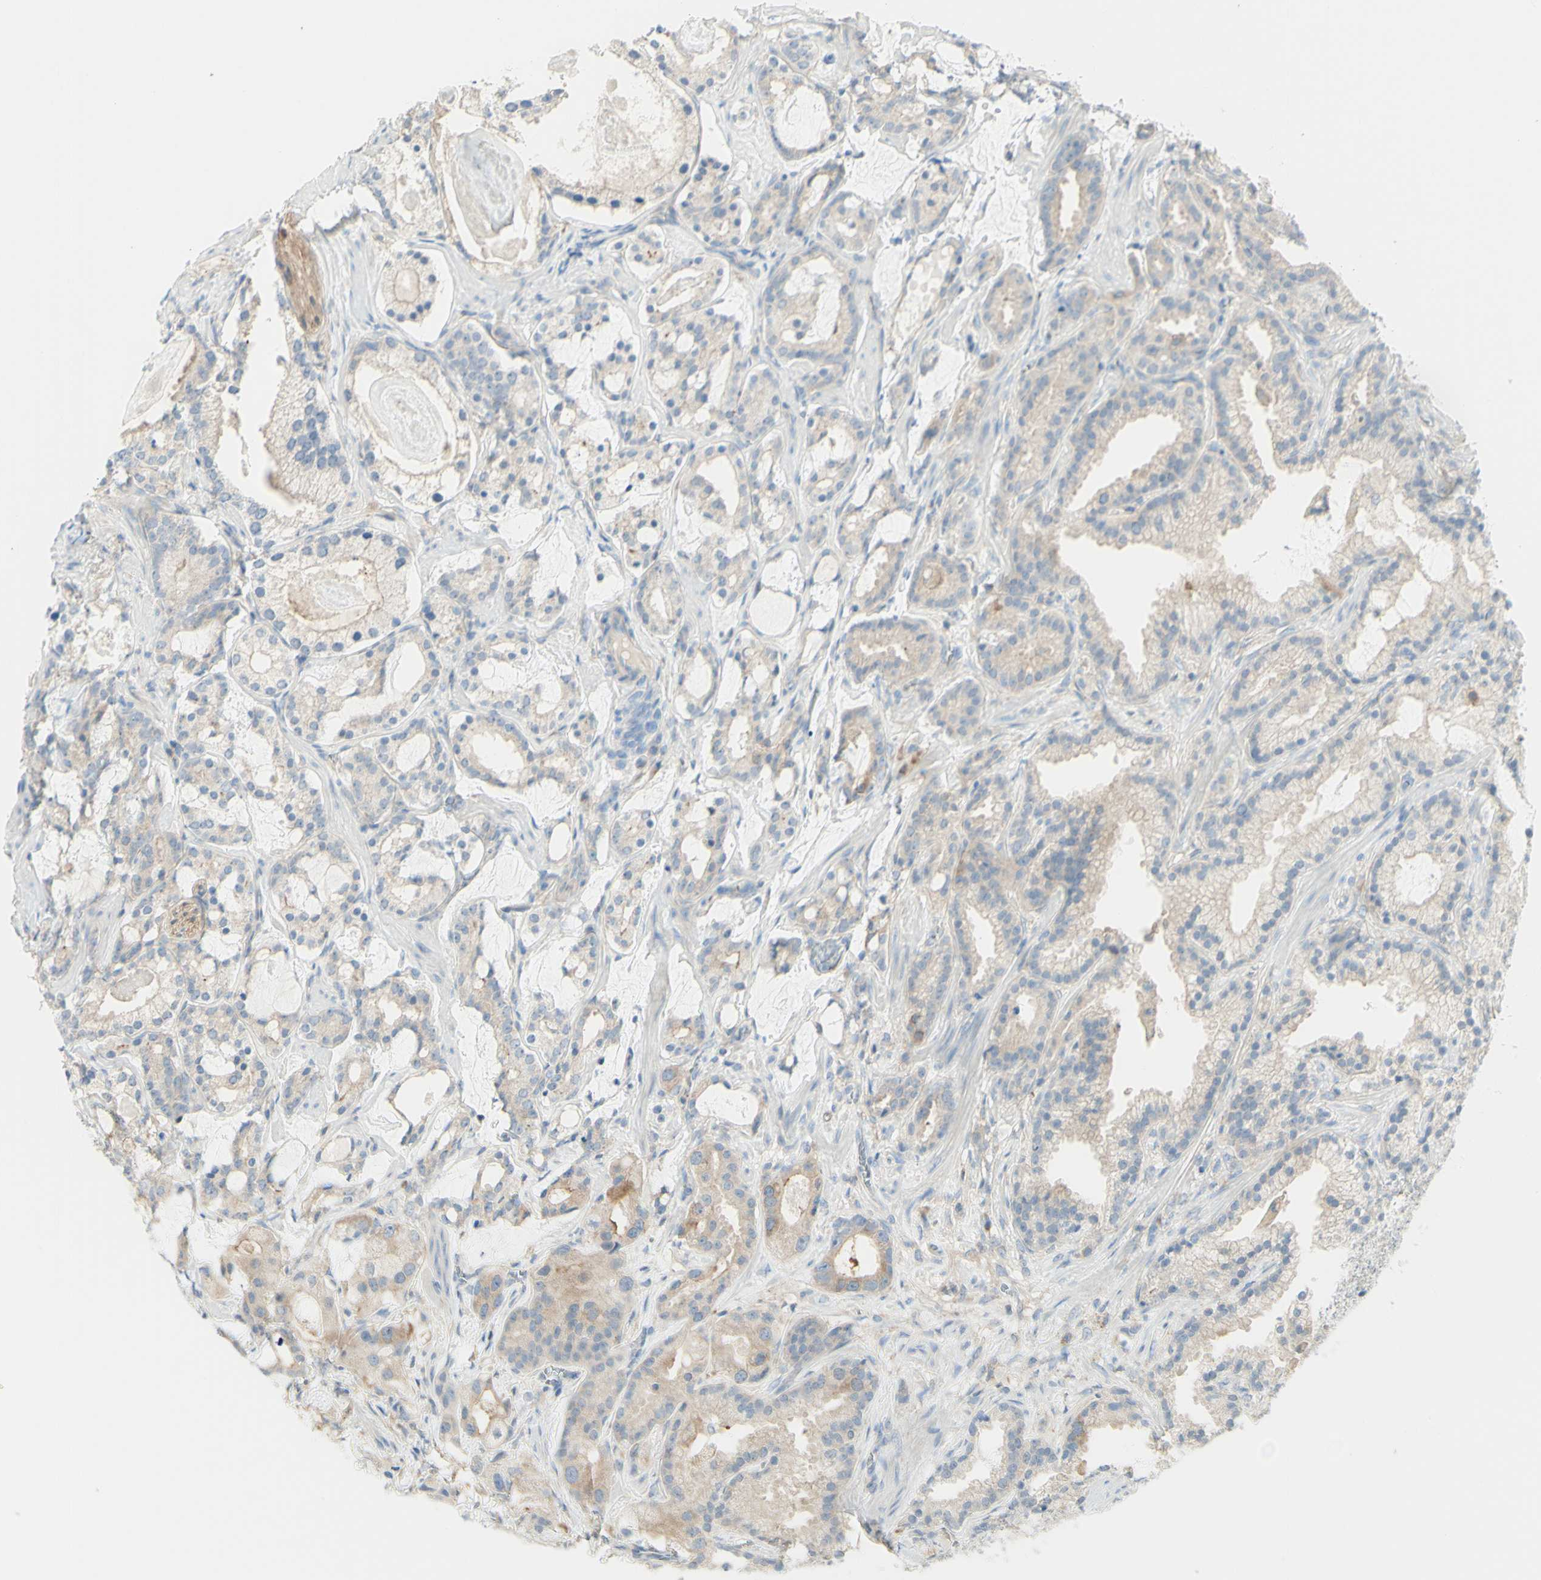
{"staining": {"intensity": "weak", "quantity": "25%-75%", "location": "cytoplasmic/membranous"}, "tissue": "prostate cancer", "cell_type": "Tumor cells", "image_type": "cancer", "snomed": [{"axis": "morphology", "description": "Adenocarcinoma, Low grade"}, {"axis": "topography", "description": "Prostate"}], "caption": "Immunohistochemistry (IHC) image of neoplastic tissue: prostate cancer (adenocarcinoma (low-grade)) stained using immunohistochemistry exhibits low levels of weak protein expression localized specifically in the cytoplasmic/membranous of tumor cells, appearing as a cytoplasmic/membranous brown color.", "gene": "MTM1", "patient": {"sex": "male", "age": 59}}